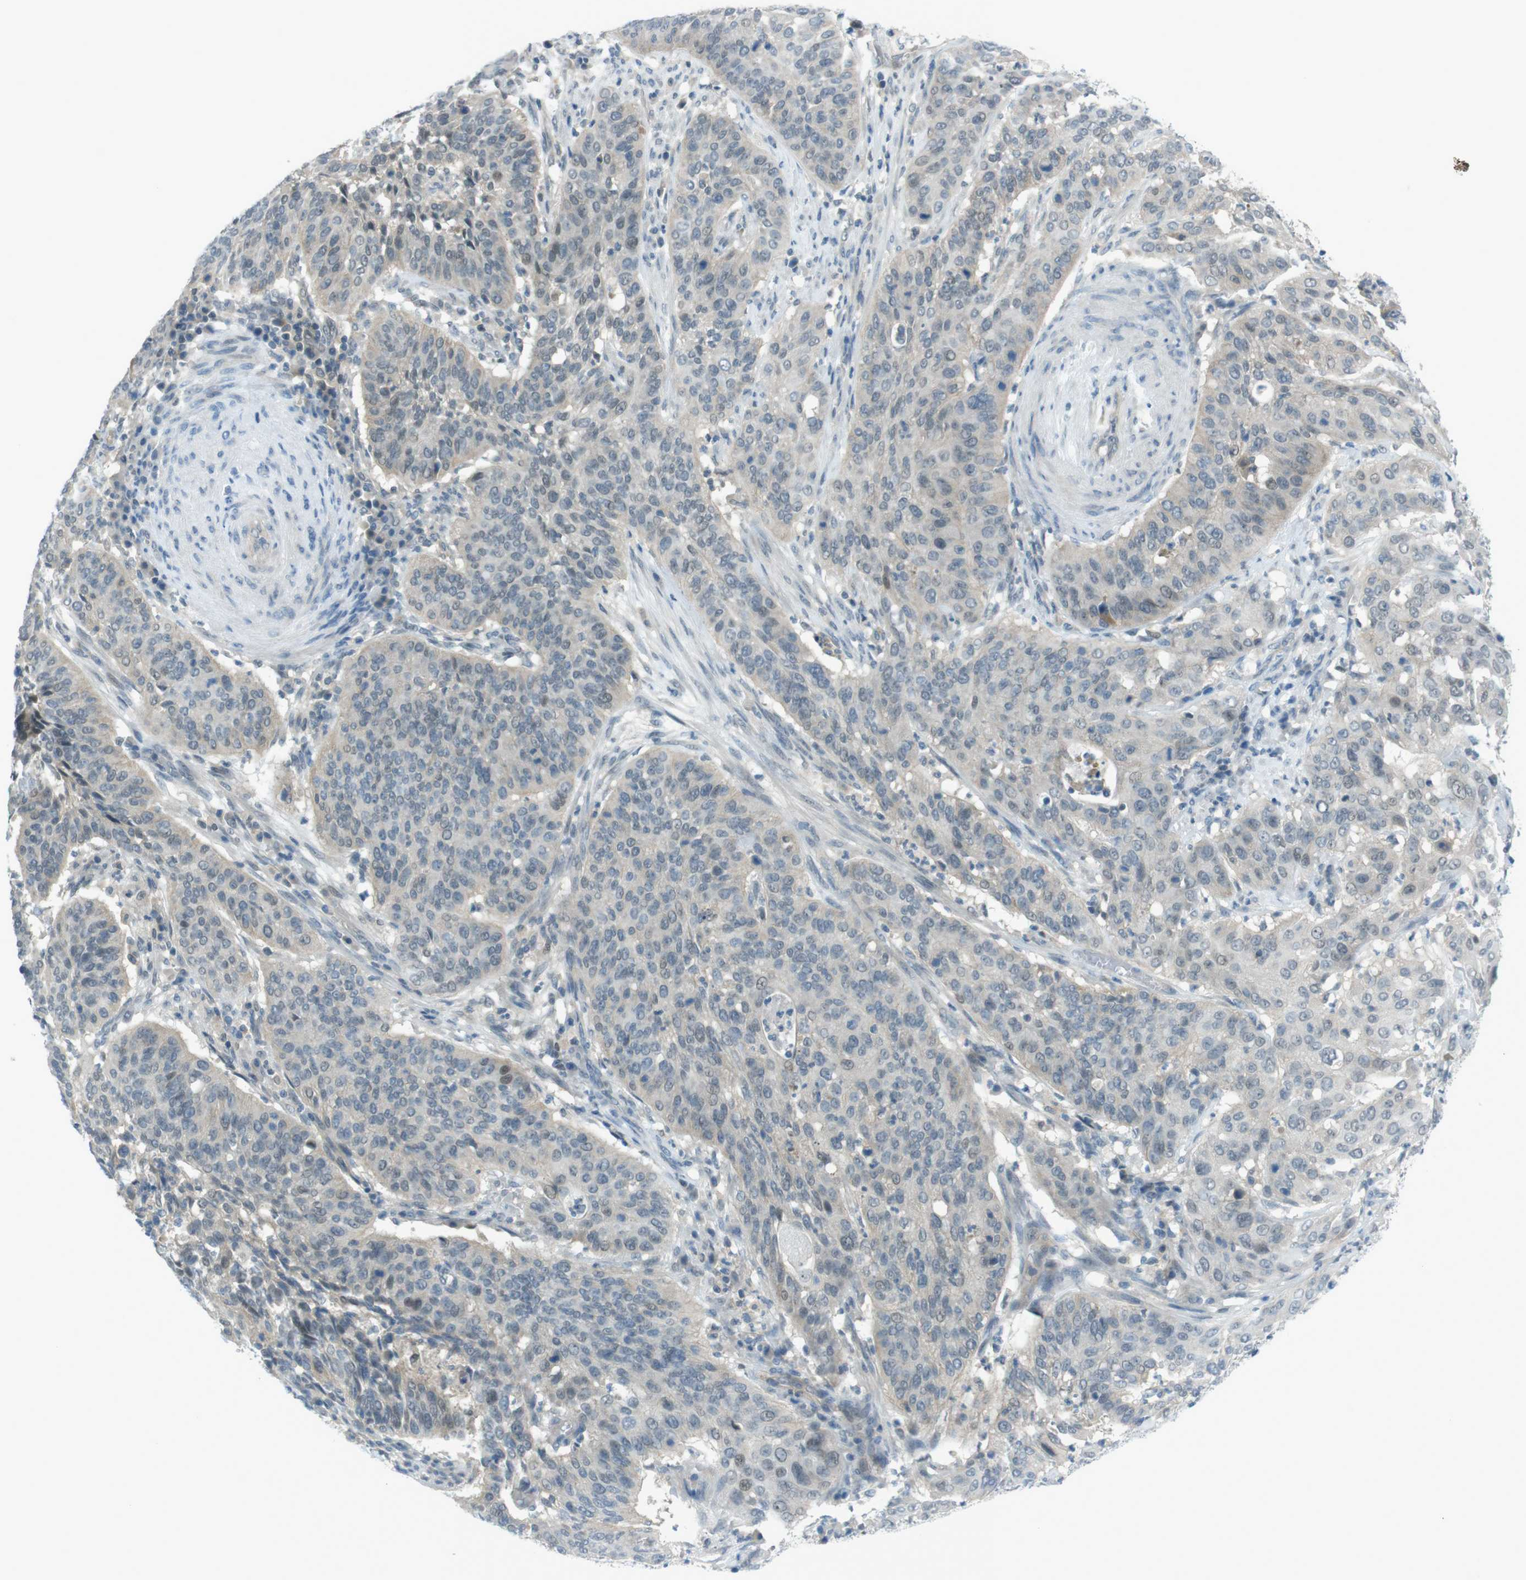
{"staining": {"intensity": "negative", "quantity": "none", "location": "none"}, "tissue": "cervical cancer", "cell_type": "Tumor cells", "image_type": "cancer", "snomed": [{"axis": "morphology", "description": "Normal tissue, NOS"}, {"axis": "morphology", "description": "Squamous cell carcinoma, NOS"}, {"axis": "topography", "description": "Cervix"}], "caption": "DAB (3,3'-diaminobenzidine) immunohistochemical staining of human cervical squamous cell carcinoma shows no significant expression in tumor cells.", "gene": "ZDHHC20", "patient": {"sex": "female", "age": 39}}